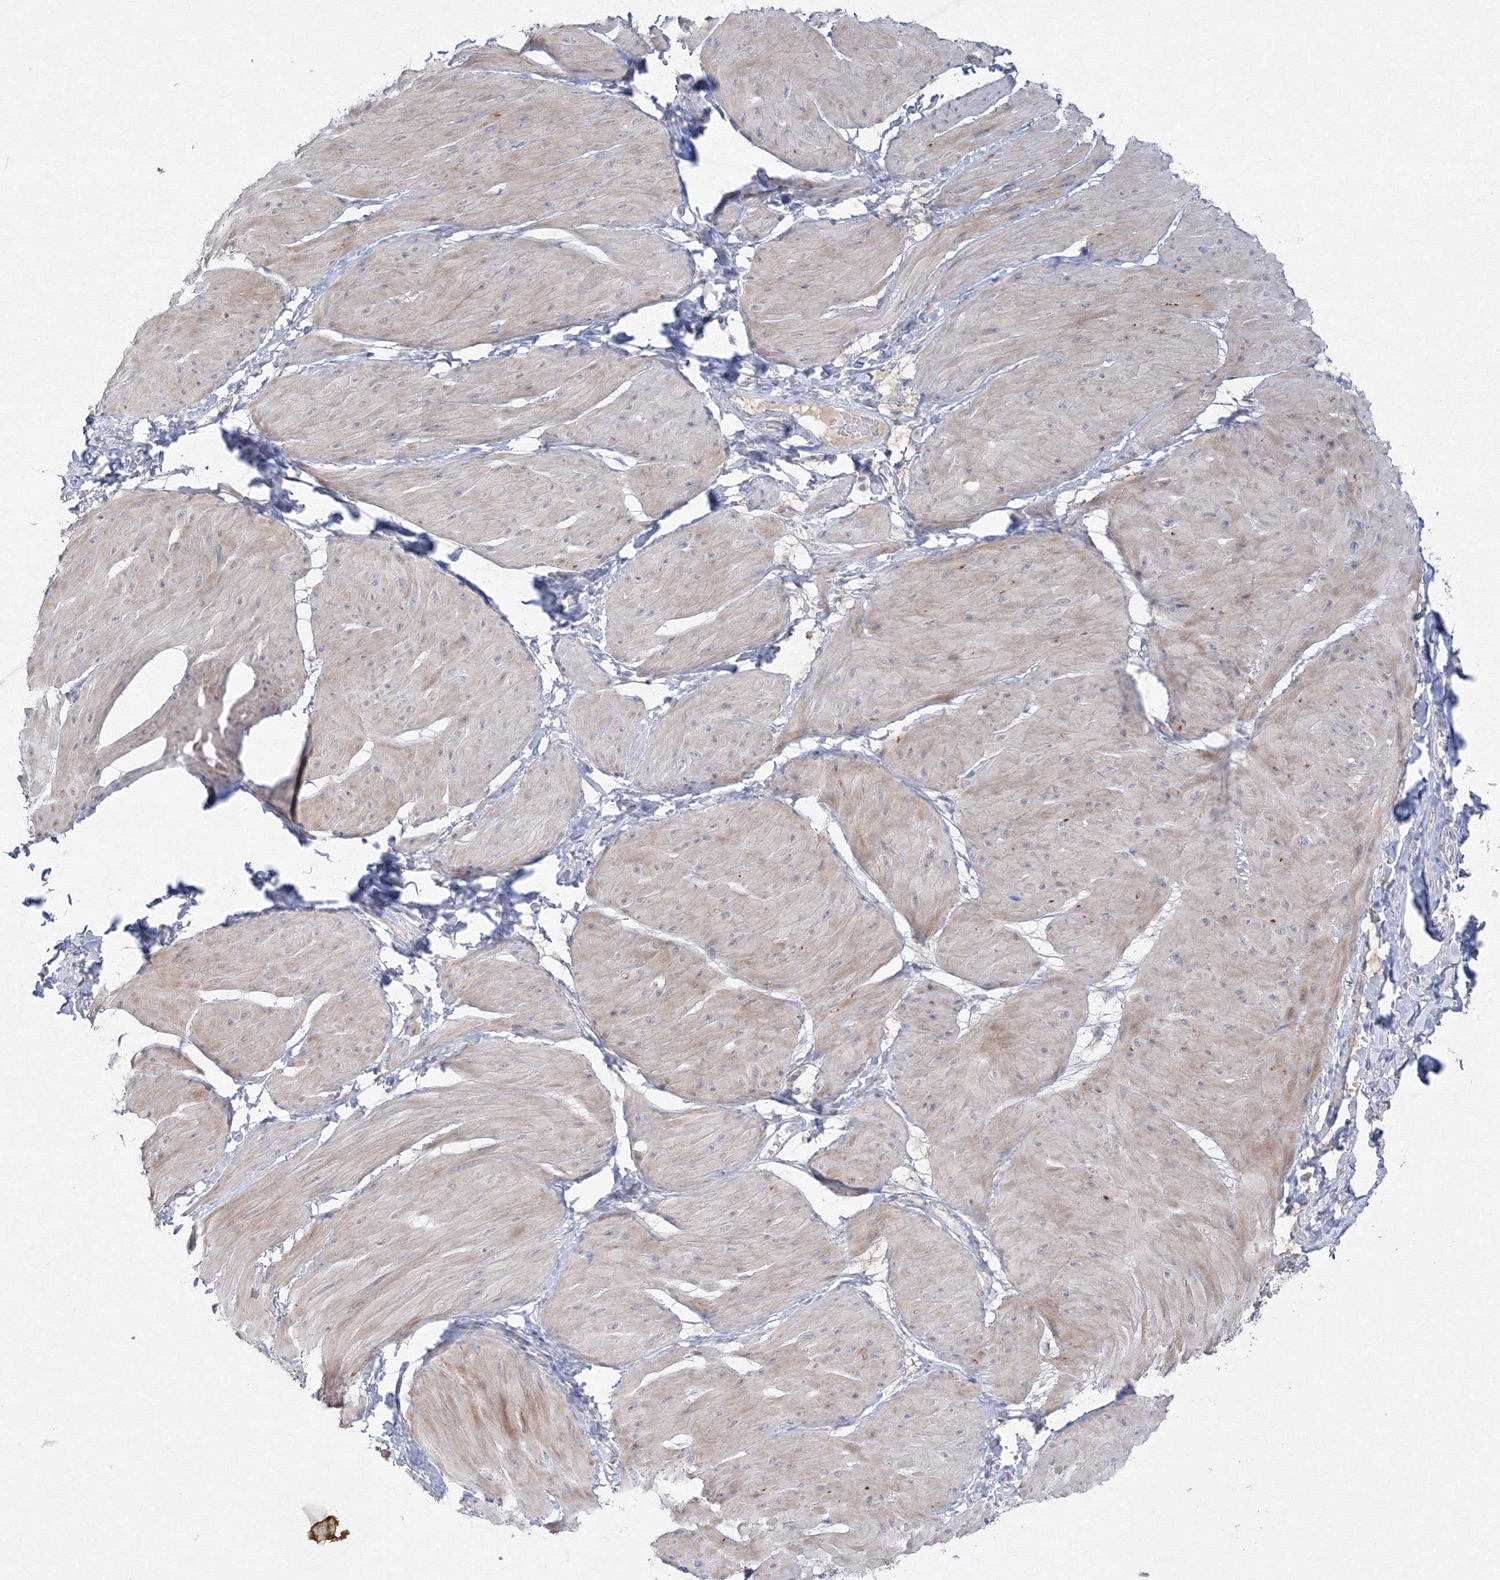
{"staining": {"intensity": "weak", "quantity": "<25%", "location": "cytoplasmic/membranous"}, "tissue": "smooth muscle", "cell_type": "Smooth muscle cells", "image_type": "normal", "snomed": [{"axis": "morphology", "description": "Urothelial carcinoma, High grade"}, {"axis": "topography", "description": "Urinary bladder"}], "caption": "Histopathology image shows no significant protein positivity in smooth muscle cells of benign smooth muscle. (DAB immunohistochemistry (IHC) visualized using brightfield microscopy, high magnification).", "gene": "FBXL8", "patient": {"sex": "male", "age": 46}}